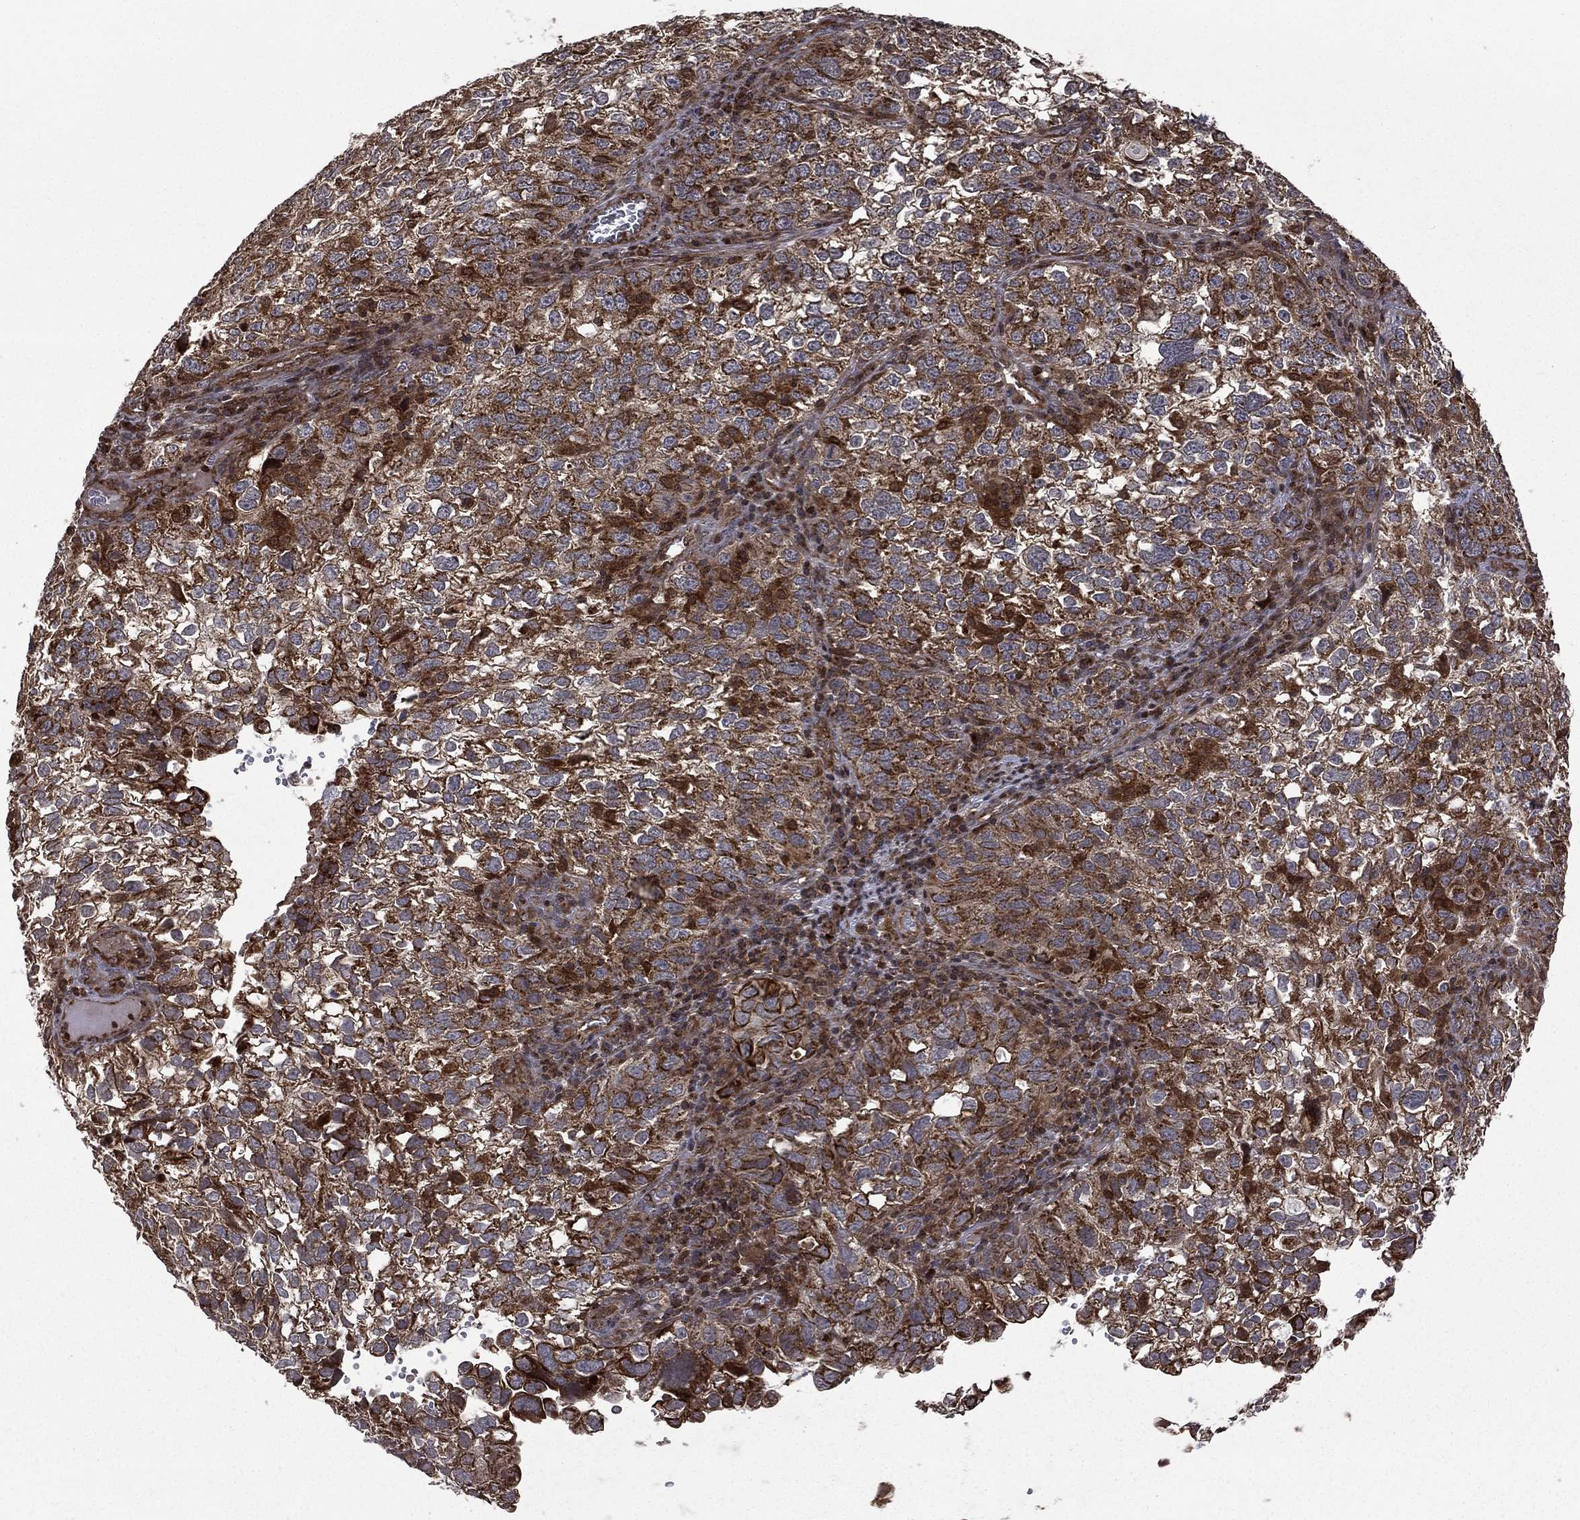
{"staining": {"intensity": "strong", "quantity": ">75%", "location": "cytoplasmic/membranous"}, "tissue": "cervical cancer", "cell_type": "Tumor cells", "image_type": "cancer", "snomed": [{"axis": "morphology", "description": "Squamous cell carcinoma, NOS"}, {"axis": "topography", "description": "Cervix"}], "caption": "Cervical cancer (squamous cell carcinoma) stained for a protein (brown) reveals strong cytoplasmic/membranous positive staining in about >75% of tumor cells.", "gene": "GIMAP6", "patient": {"sex": "female", "age": 55}}